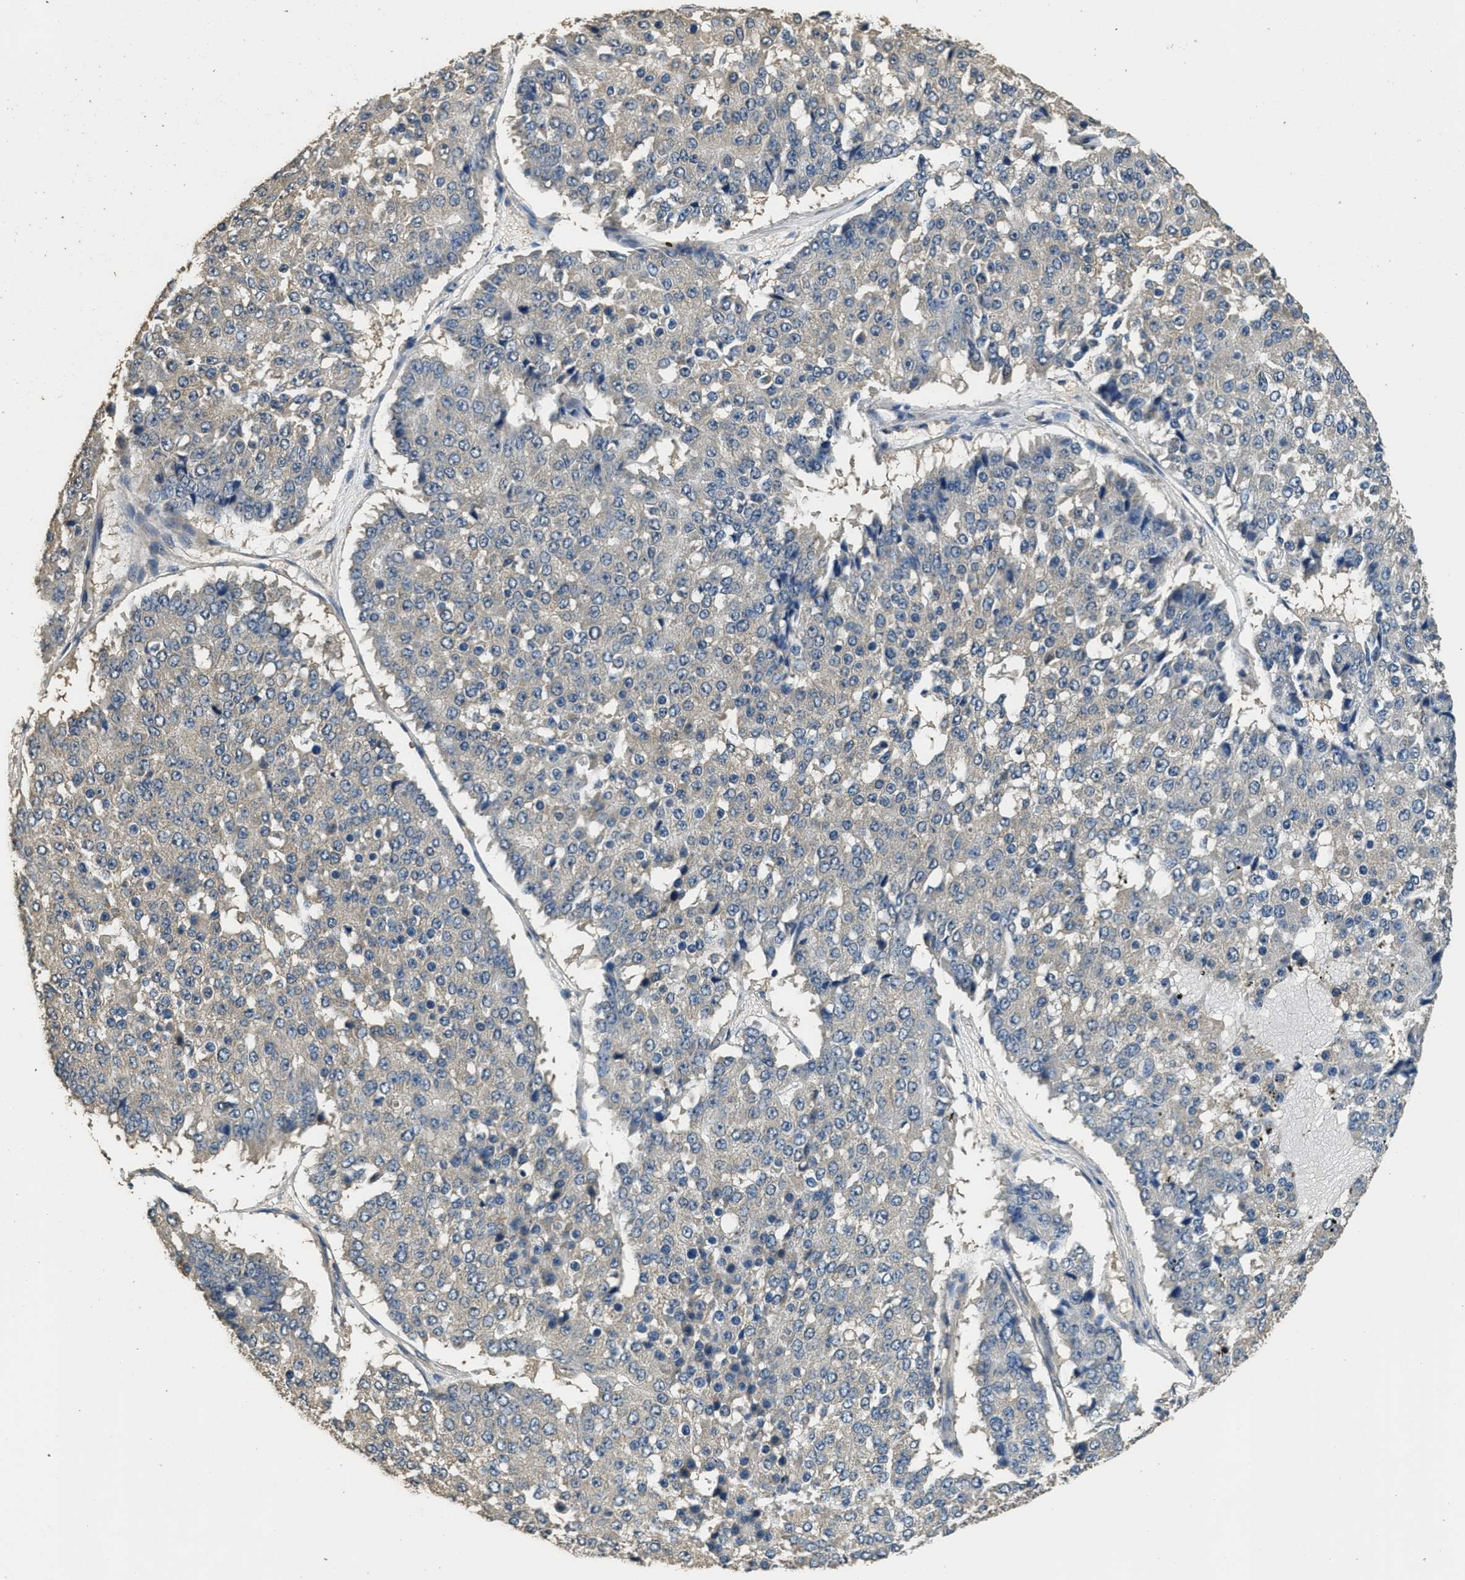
{"staining": {"intensity": "negative", "quantity": "none", "location": "none"}, "tissue": "pancreatic cancer", "cell_type": "Tumor cells", "image_type": "cancer", "snomed": [{"axis": "morphology", "description": "Adenocarcinoma, NOS"}, {"axis": "topography", "description": "Pancreas"}], "caption": "IHC of adenocarcinoma (pancreatic) demonstrates no expression in tumor cells.", "gene": "RAB6B", "patient": {"sex": "male", "age": 50}}